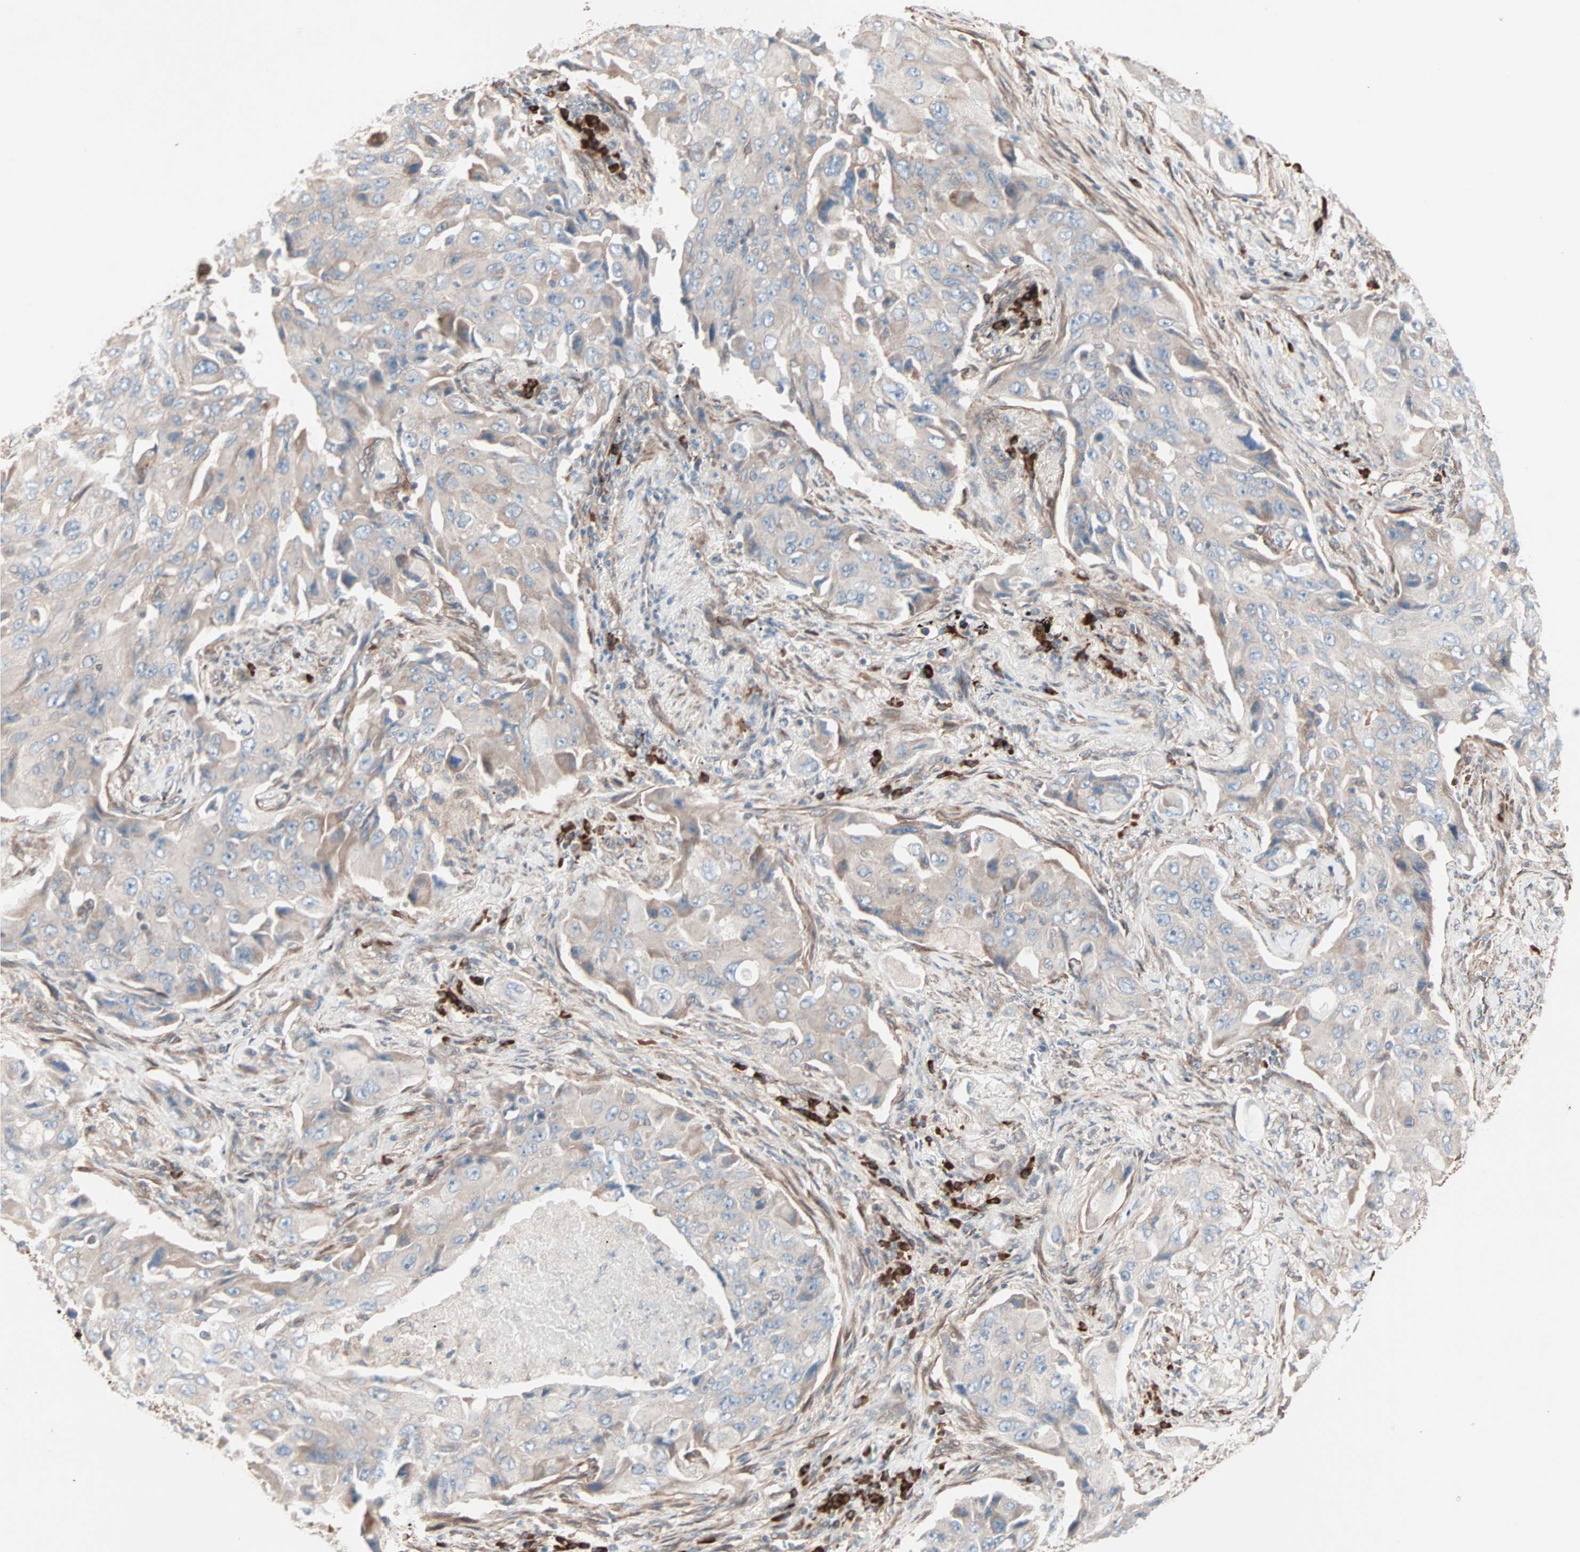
{"staining": {"intensity": "weak", "quantity": ">75%", "location": "cytoplasmic/membranous"}, "tissue": "lung cancer", "cell_type": "Tumor cells", "image_type": "cancer", "snomed": [{"axis": "morphology", "description": "Adenocarcinoma, NOS"}, {"axis": "topography", "description": "Lung"}], "caption": "Protein staining of lung cancer (adenocarcinoma) tissue displays weak cytoplasmic/membranous expression in about >75% of tumor cells.", "gene": "ALG5", "patient": {"sex": "female", "age": 65}}